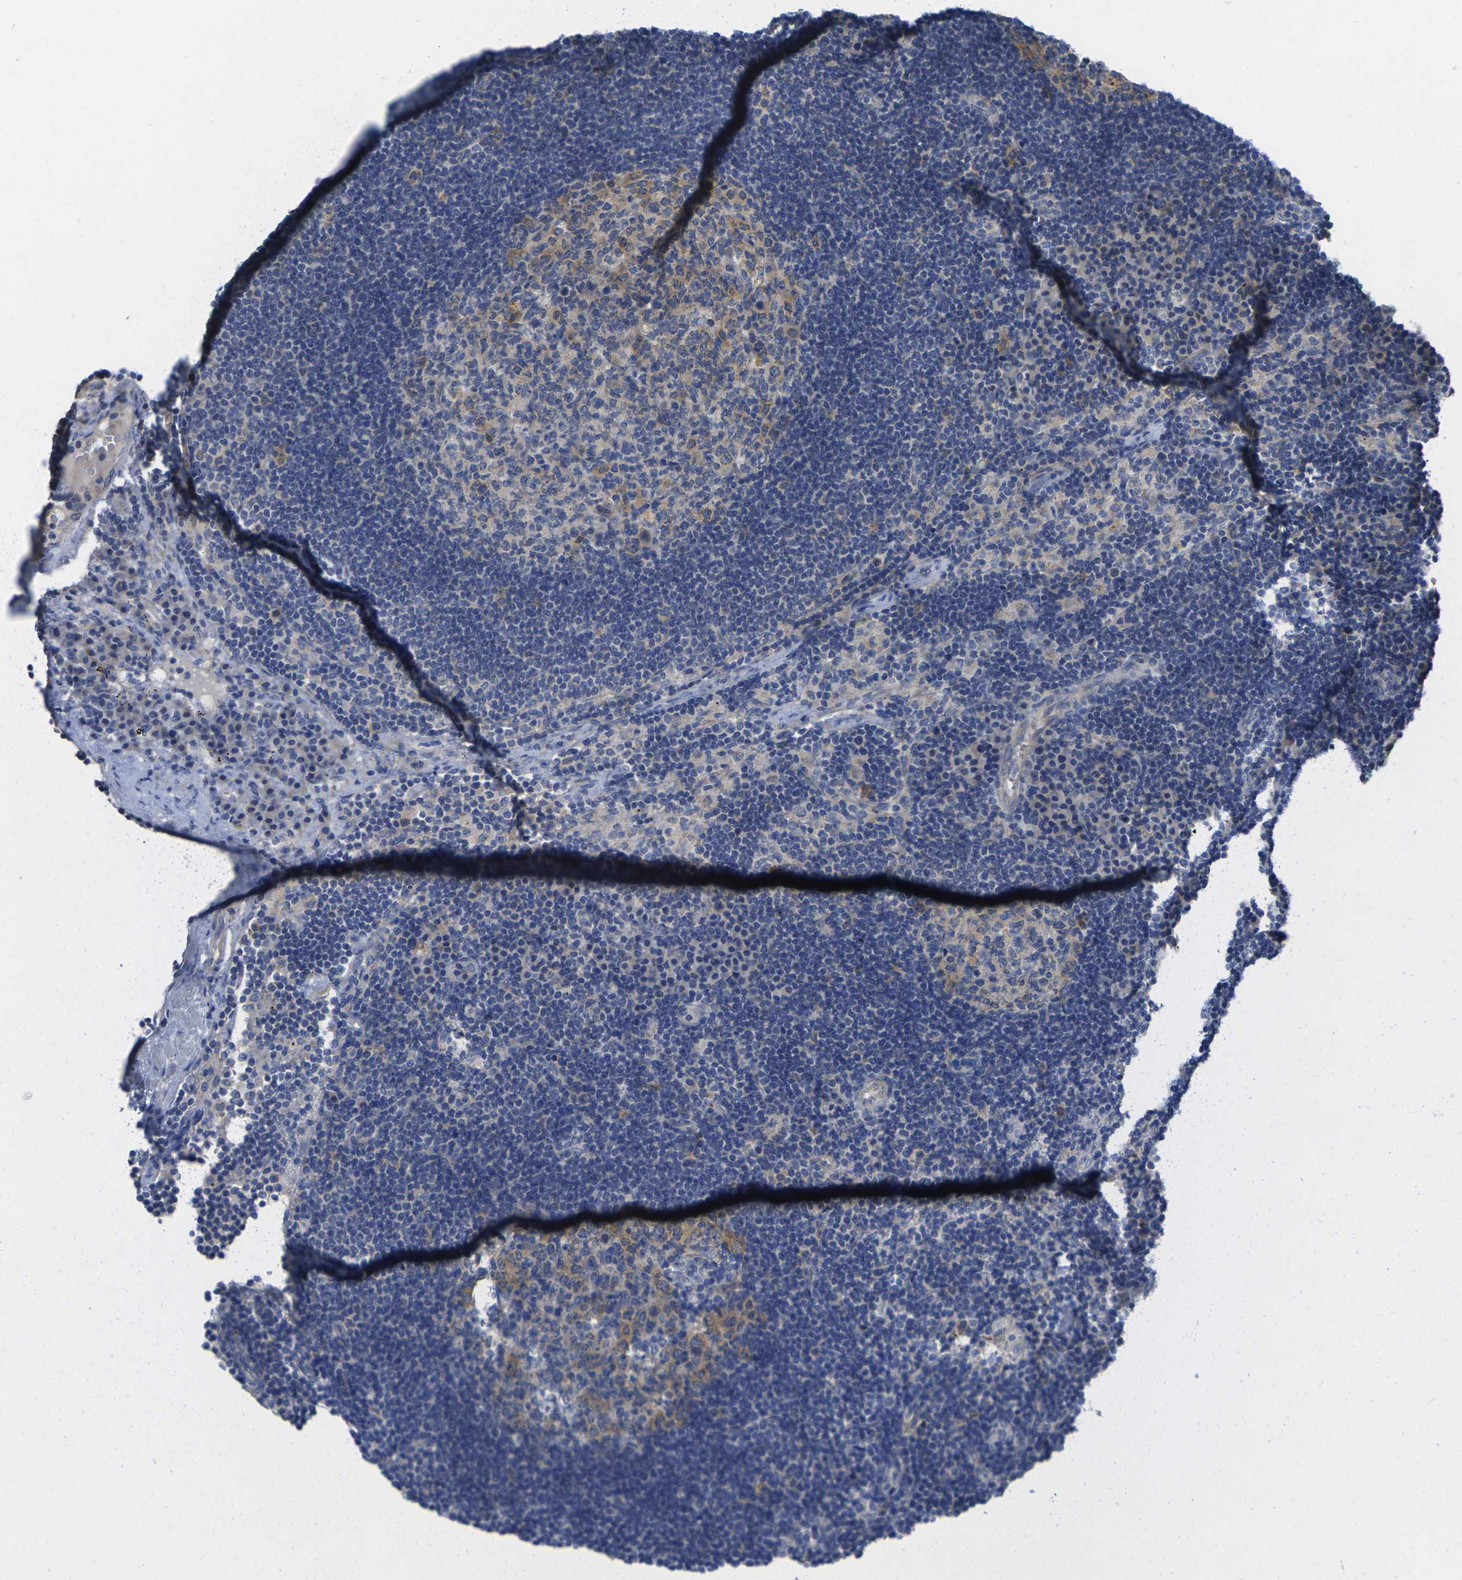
{"staining": {"intensity": "moderate", "quantity": "25%-75%", "location": "cytoplasmic/membranous"}, "tissue": "lymph node", "cell_type": "Germinal center cells", "image_type": "normal", "snomed": [{"axis": "morphology", "description": "Normal tissue, NOS"}, {"axis": "morphology", "description": "Squamous cell carcinoma, metastatic, NOS"}, {"axis": "topography", "description": "Lymph node"}], "caption": "A histopathology image of human lymph node stained for a protein exhibits moderate cytoplasmic/membranous brown staining in germinal center cells. Immunohistochemistry stains the protein of interest in brown and the nuclei are stained blue.", "gene": "GNA12", "patient": {"sex": "female", "age": 53}}